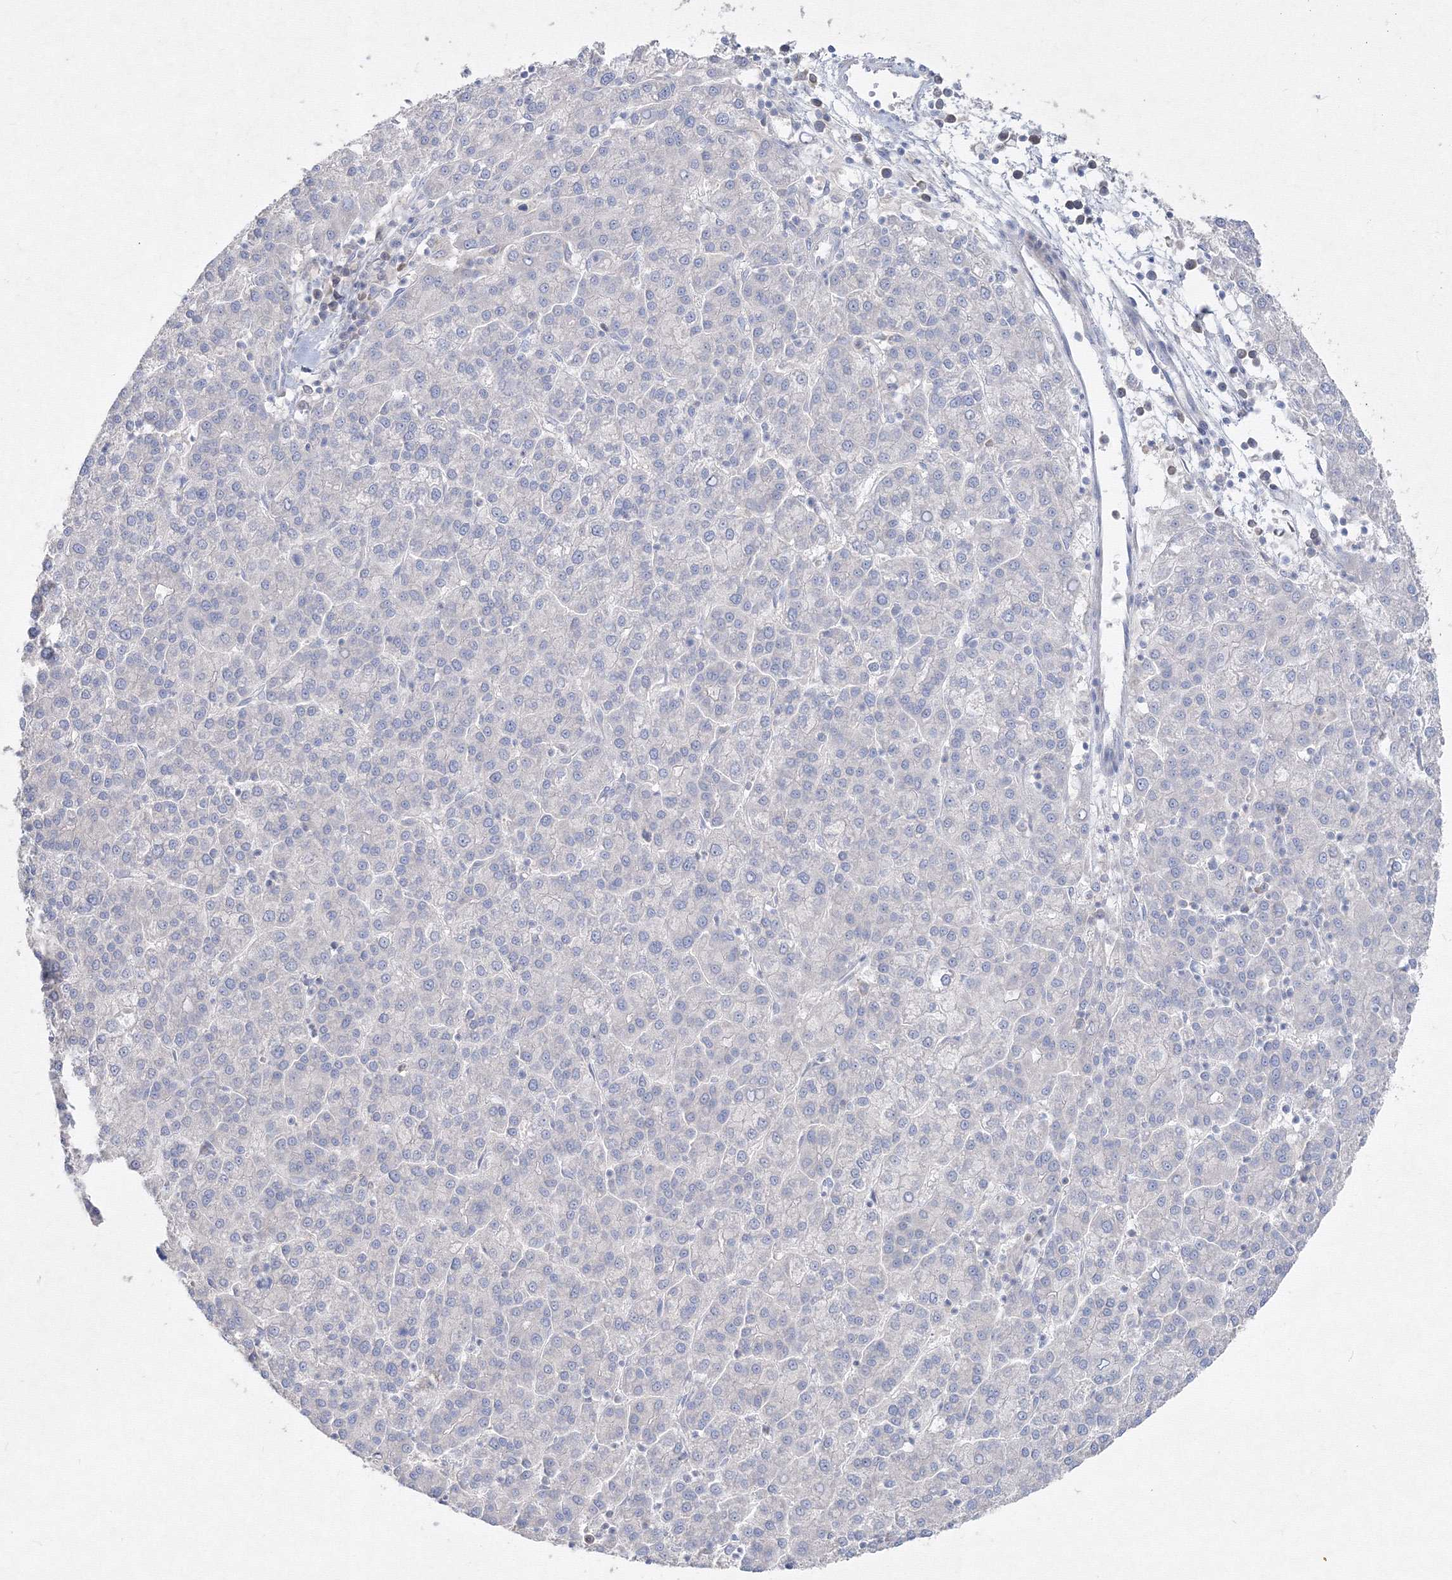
{"staining": {"intensity": "negative", "quantity": "none", "location": "none"}, "tissue": "liver cancer", "cell_type": "Tumor cells", "image_type": "cancer", "snomed": [{"axis": "morphology", "description": "Carcinoma, Hepatocellular, NOS"}, {"axis": "topography", "description": "Liver"}], "caption": "Protein analysis of liver cancer (hepatocellular carcinoma) reveals no significant staining in tumor cells.", "gene": "FBXL8", "patient": {"sex": "female", "age": 58}}